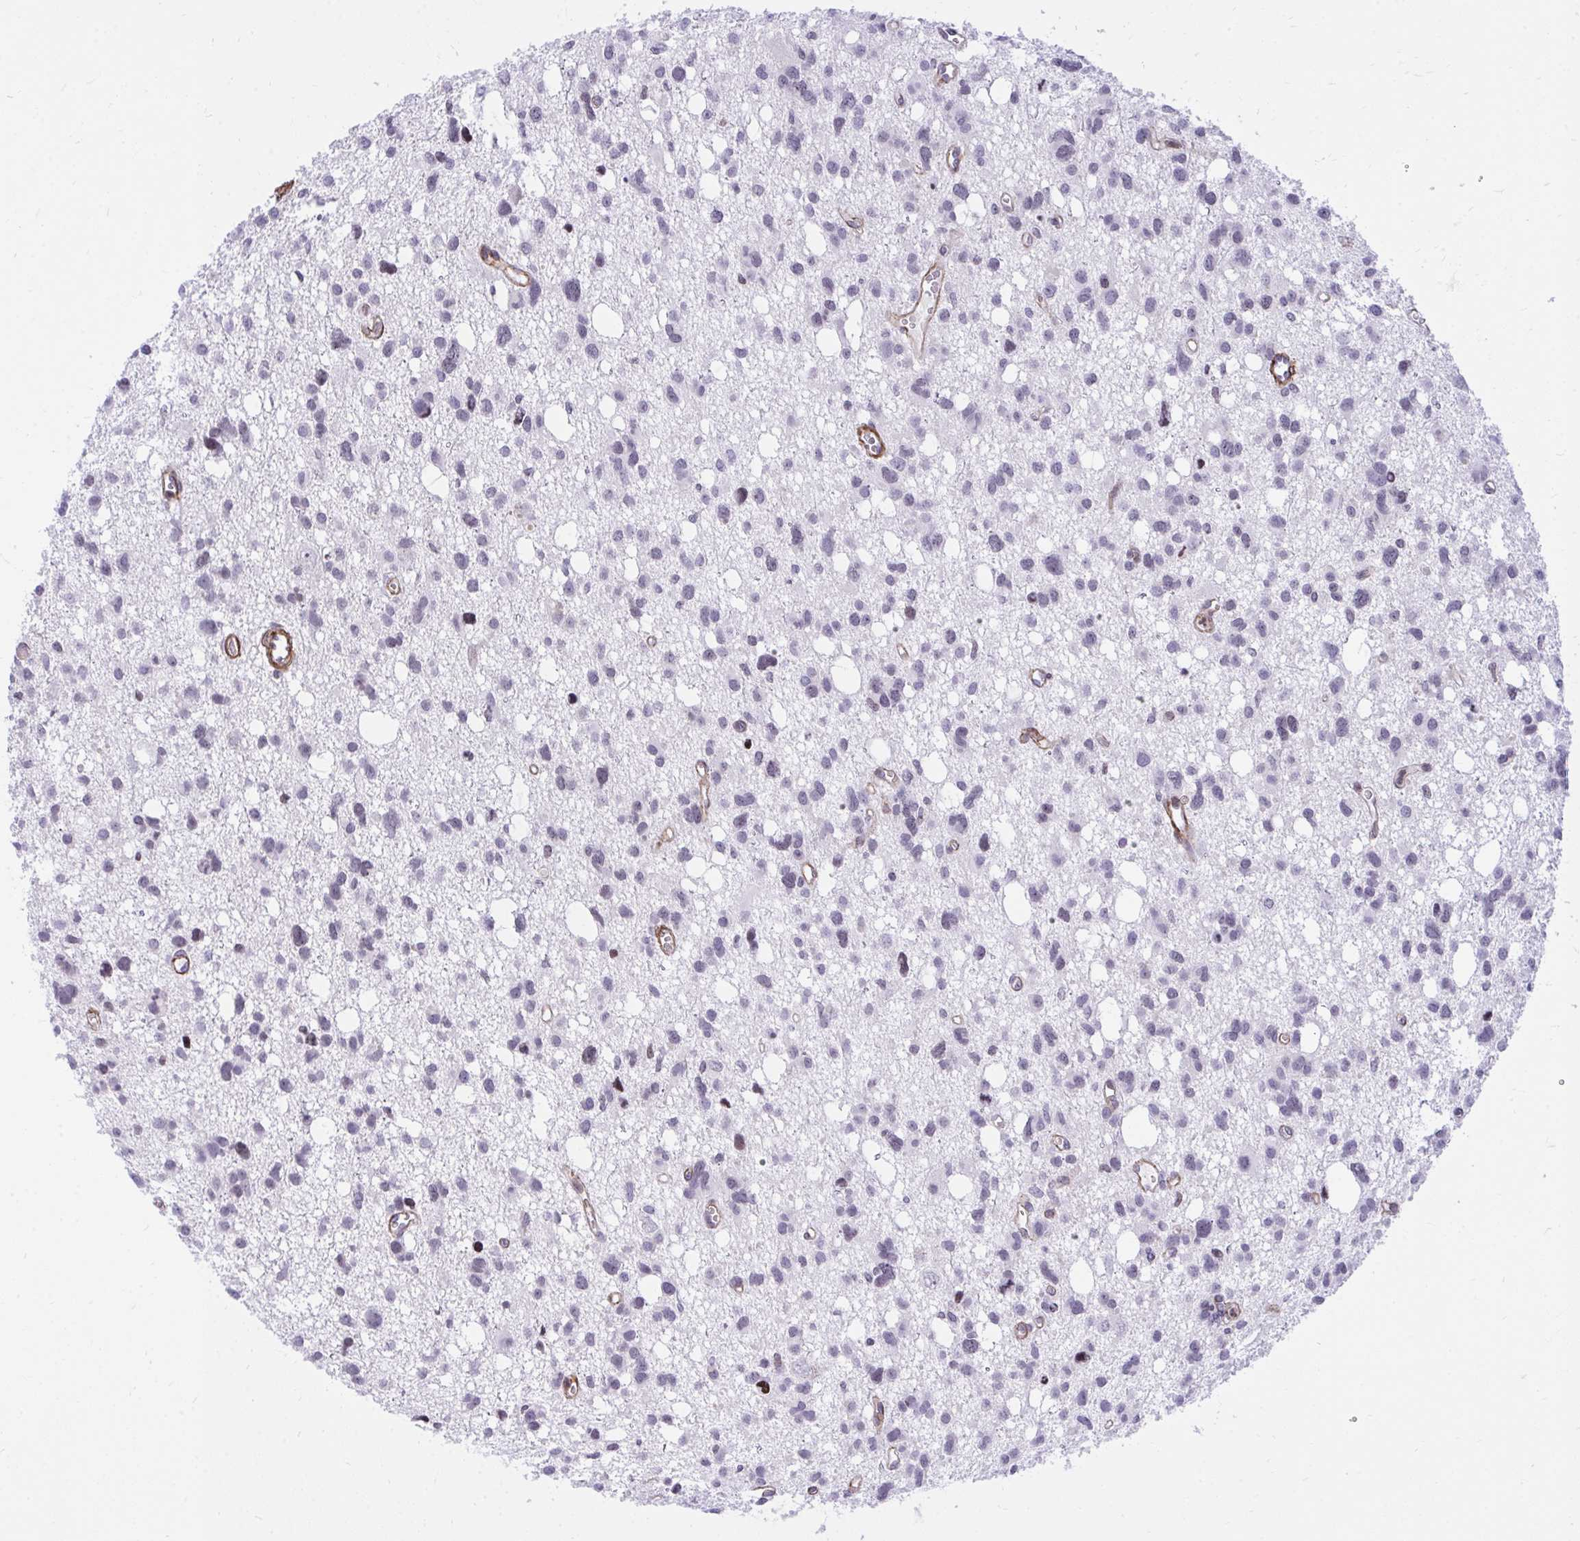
{"staining": {"intensity": "negative", "quantity": "none", "location": "none"}, "tissue": "glioma", "cell_type": "Tumor cells", "image_type": "cancer", "snomed": [{"axis": "morphology", "description": "Glioma, malignant, High grade"}, {"axis": "topography", "description": "Brain"}], "caption": "An image of human high-grade glioma (malignant) is negative for staining in tumor cells.", "gene": "KCNN4", "patient": {"sex": "male", "age": 23}}